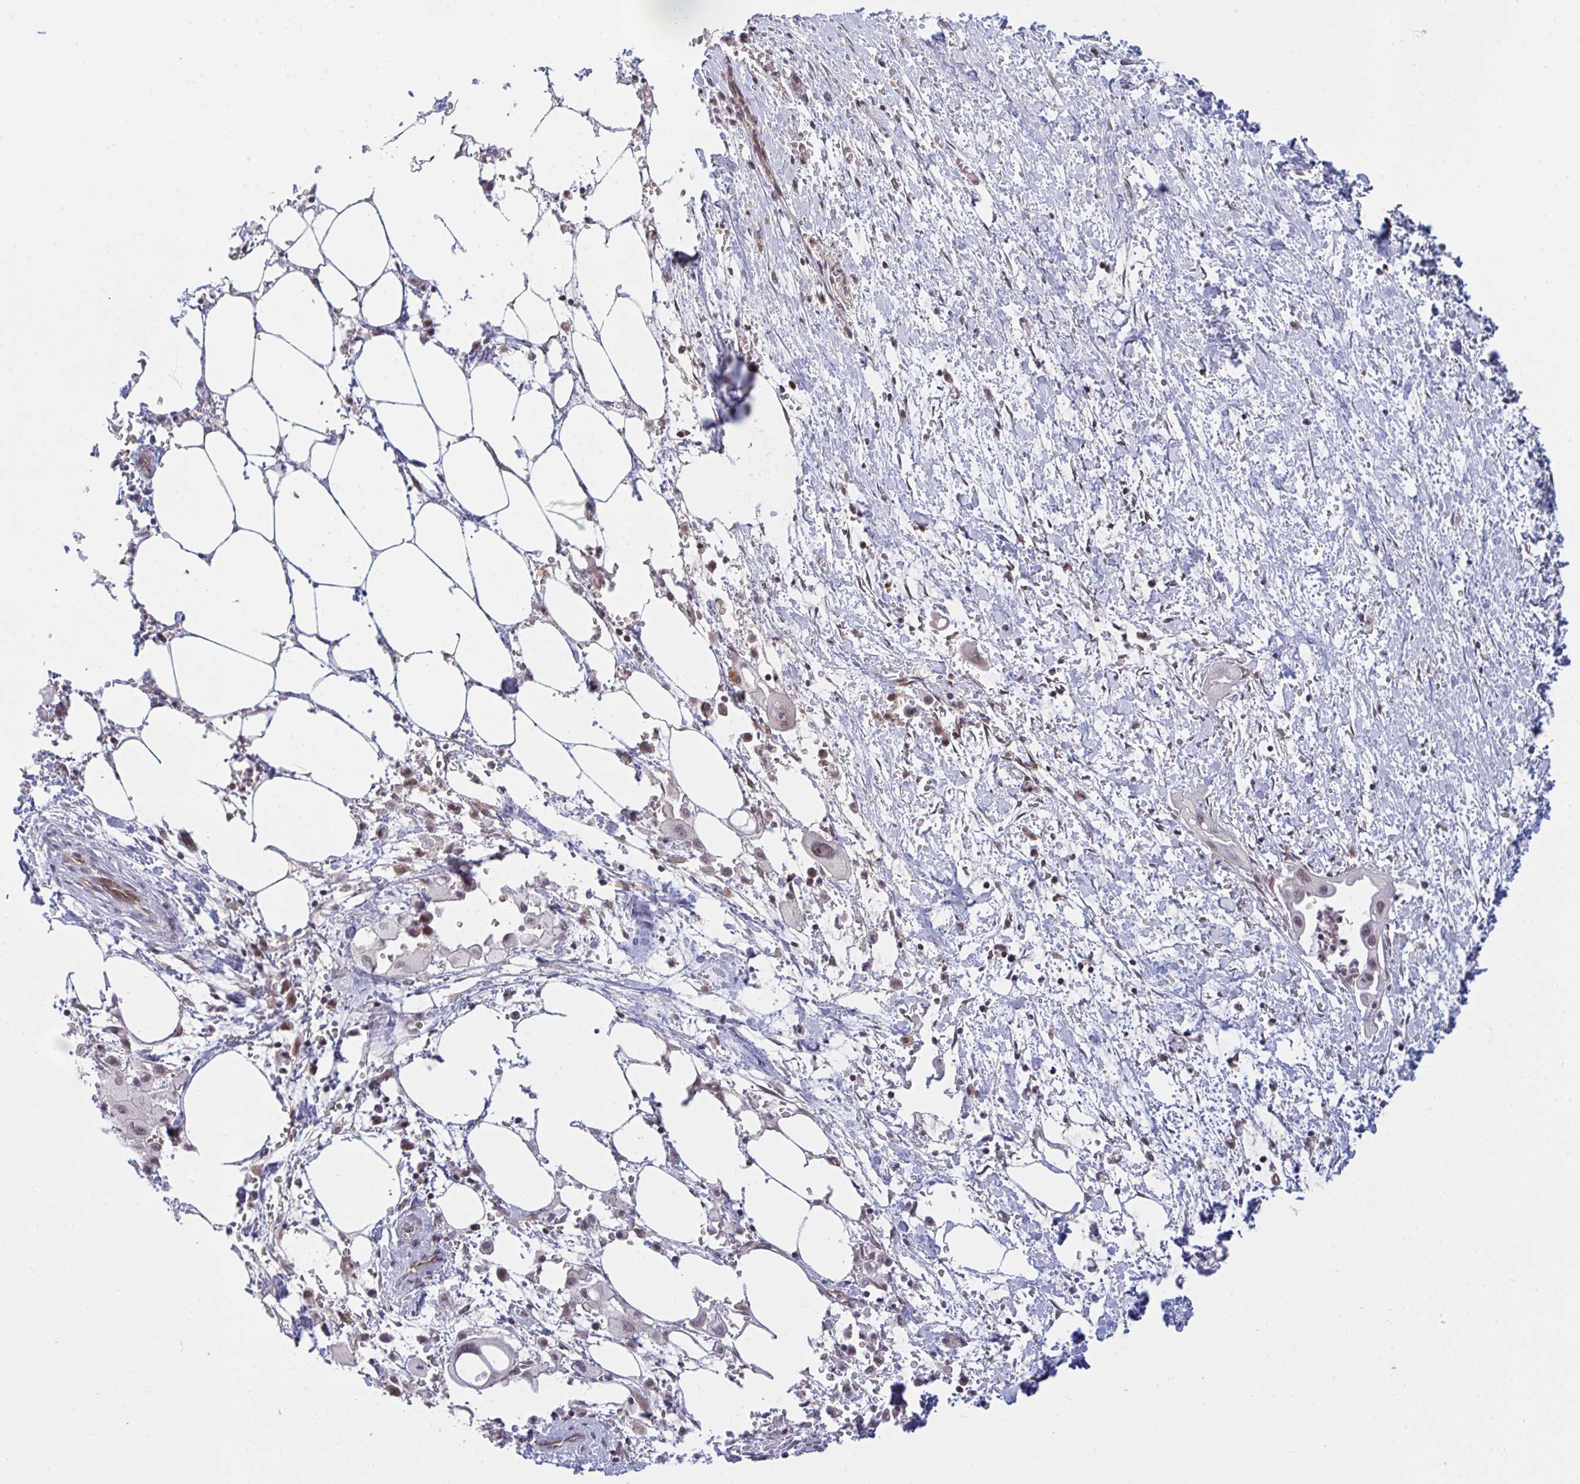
{"staining": {"intensity": "weak", "quantity": "25%-75%", "location": "nuclear"}, "tissue": "pancreatic cancer", "cell_type": "Tumor cells", "image_type": "cancer", "snomed": [{"axis": "morphology", "description": "Adenocarcinoma, NOS"}, {"axis": "topography", "description": "Pancreas"}], "caption": "This micrograph shows IHC staining of human pancreatic cancer, with low weak nuclear positivity in approximately 25%-75% of tumor cells.", "gene": "DSCAML1", "patient": {"sex": "male", "age": 61}}